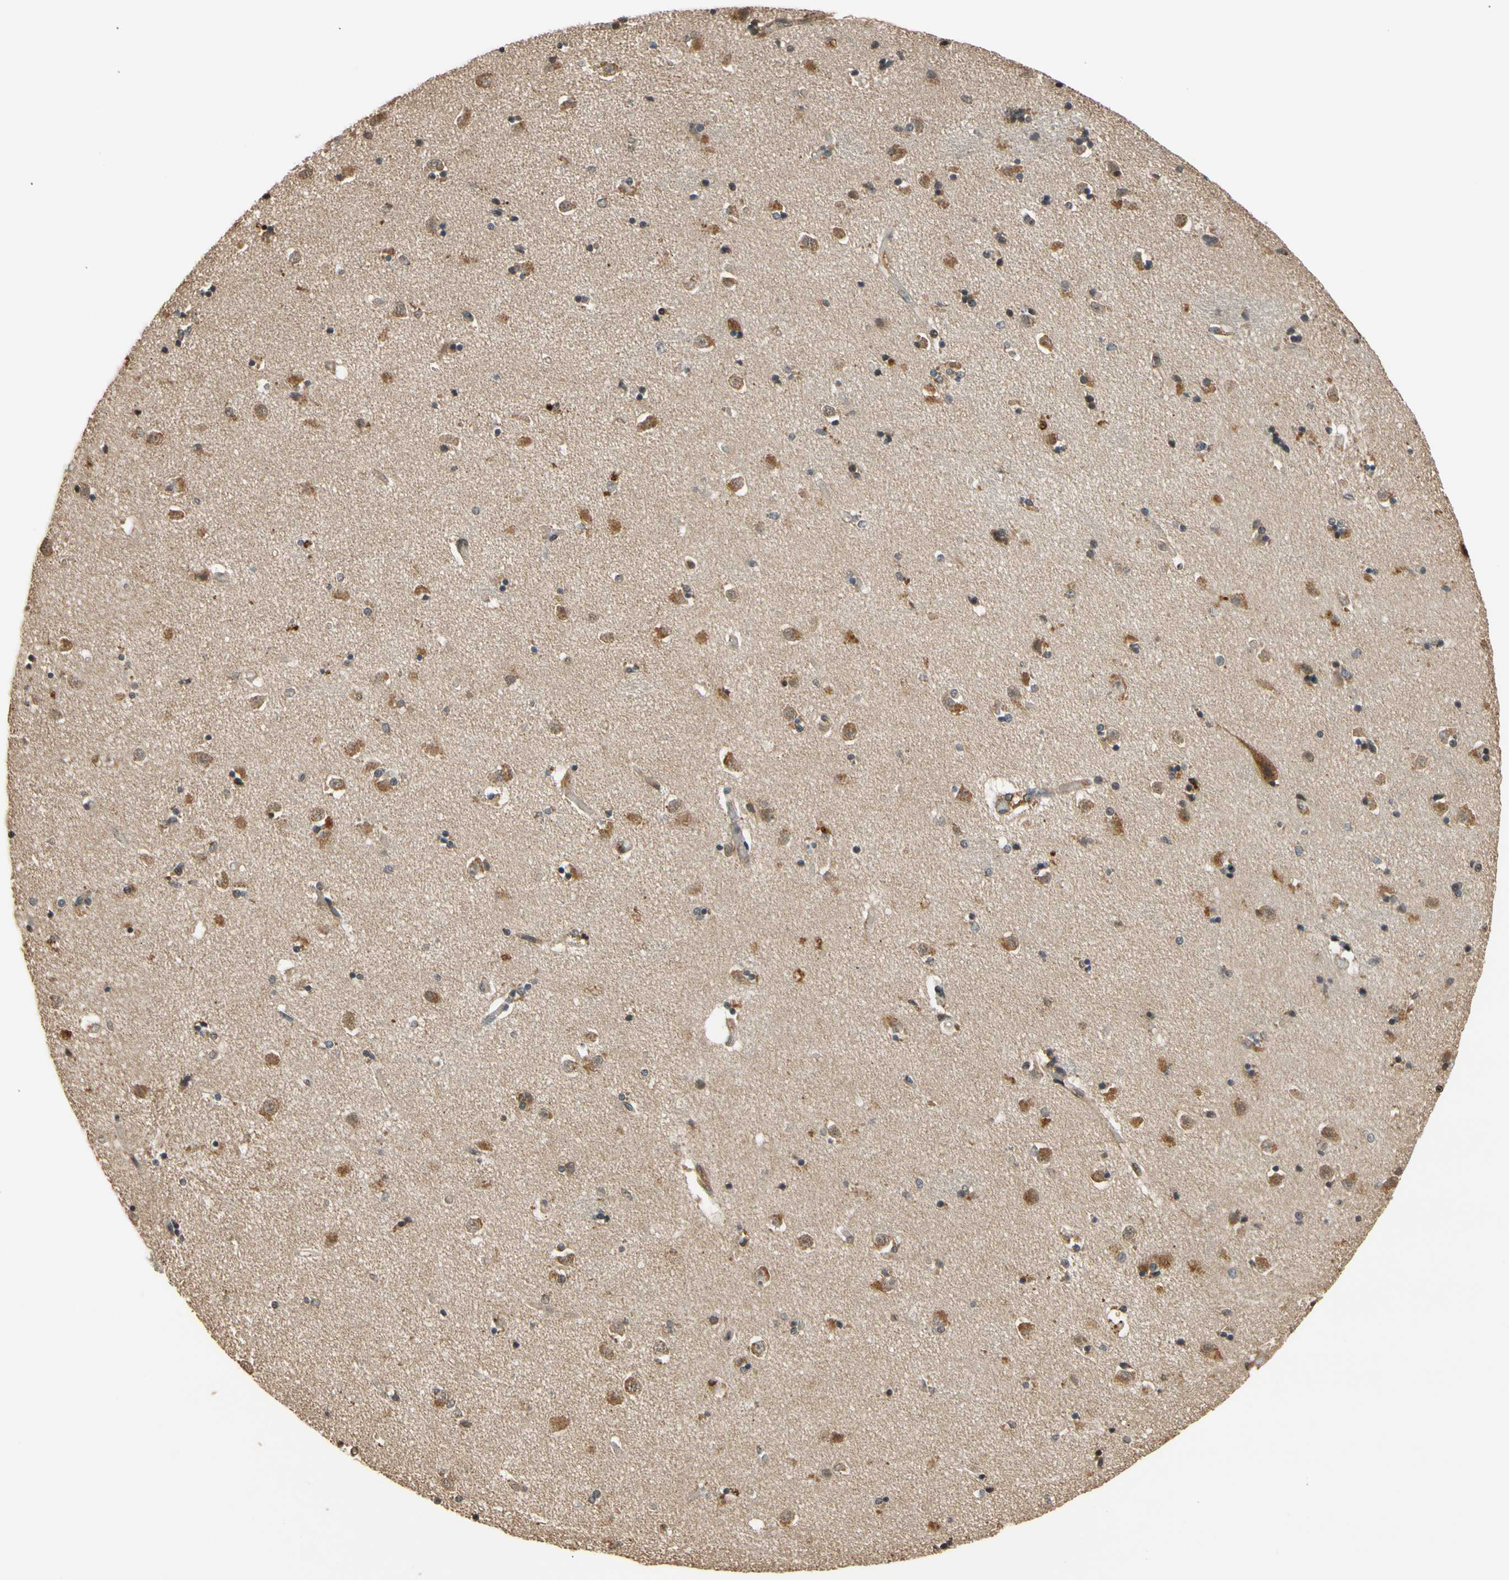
{"staining": {"intensity": "moderate", "quantity": "25%-75%", "location": "cytoplasmic/membranous,nuclear"}, "tissue": "caudate", "cell_type": "Glial cells", "image_type": "normal", "snomed": [{"axis": "morphology", "description": "Normal tissue, NOS"}, {"axis": "topography", "description": "Lateral ventricle wall"}], "caption": "This photomicrograph exhibits benign caudate stained with immunohistochemistry (IHC) to label a protein in brown. The cytoplasmic/membranous,nuclear of glial cells show moderate positivity for the protein. Nuclei are counter-stained blue.", "gene": "TMEM230", "patient": {"sex": "female", "age": 54}}